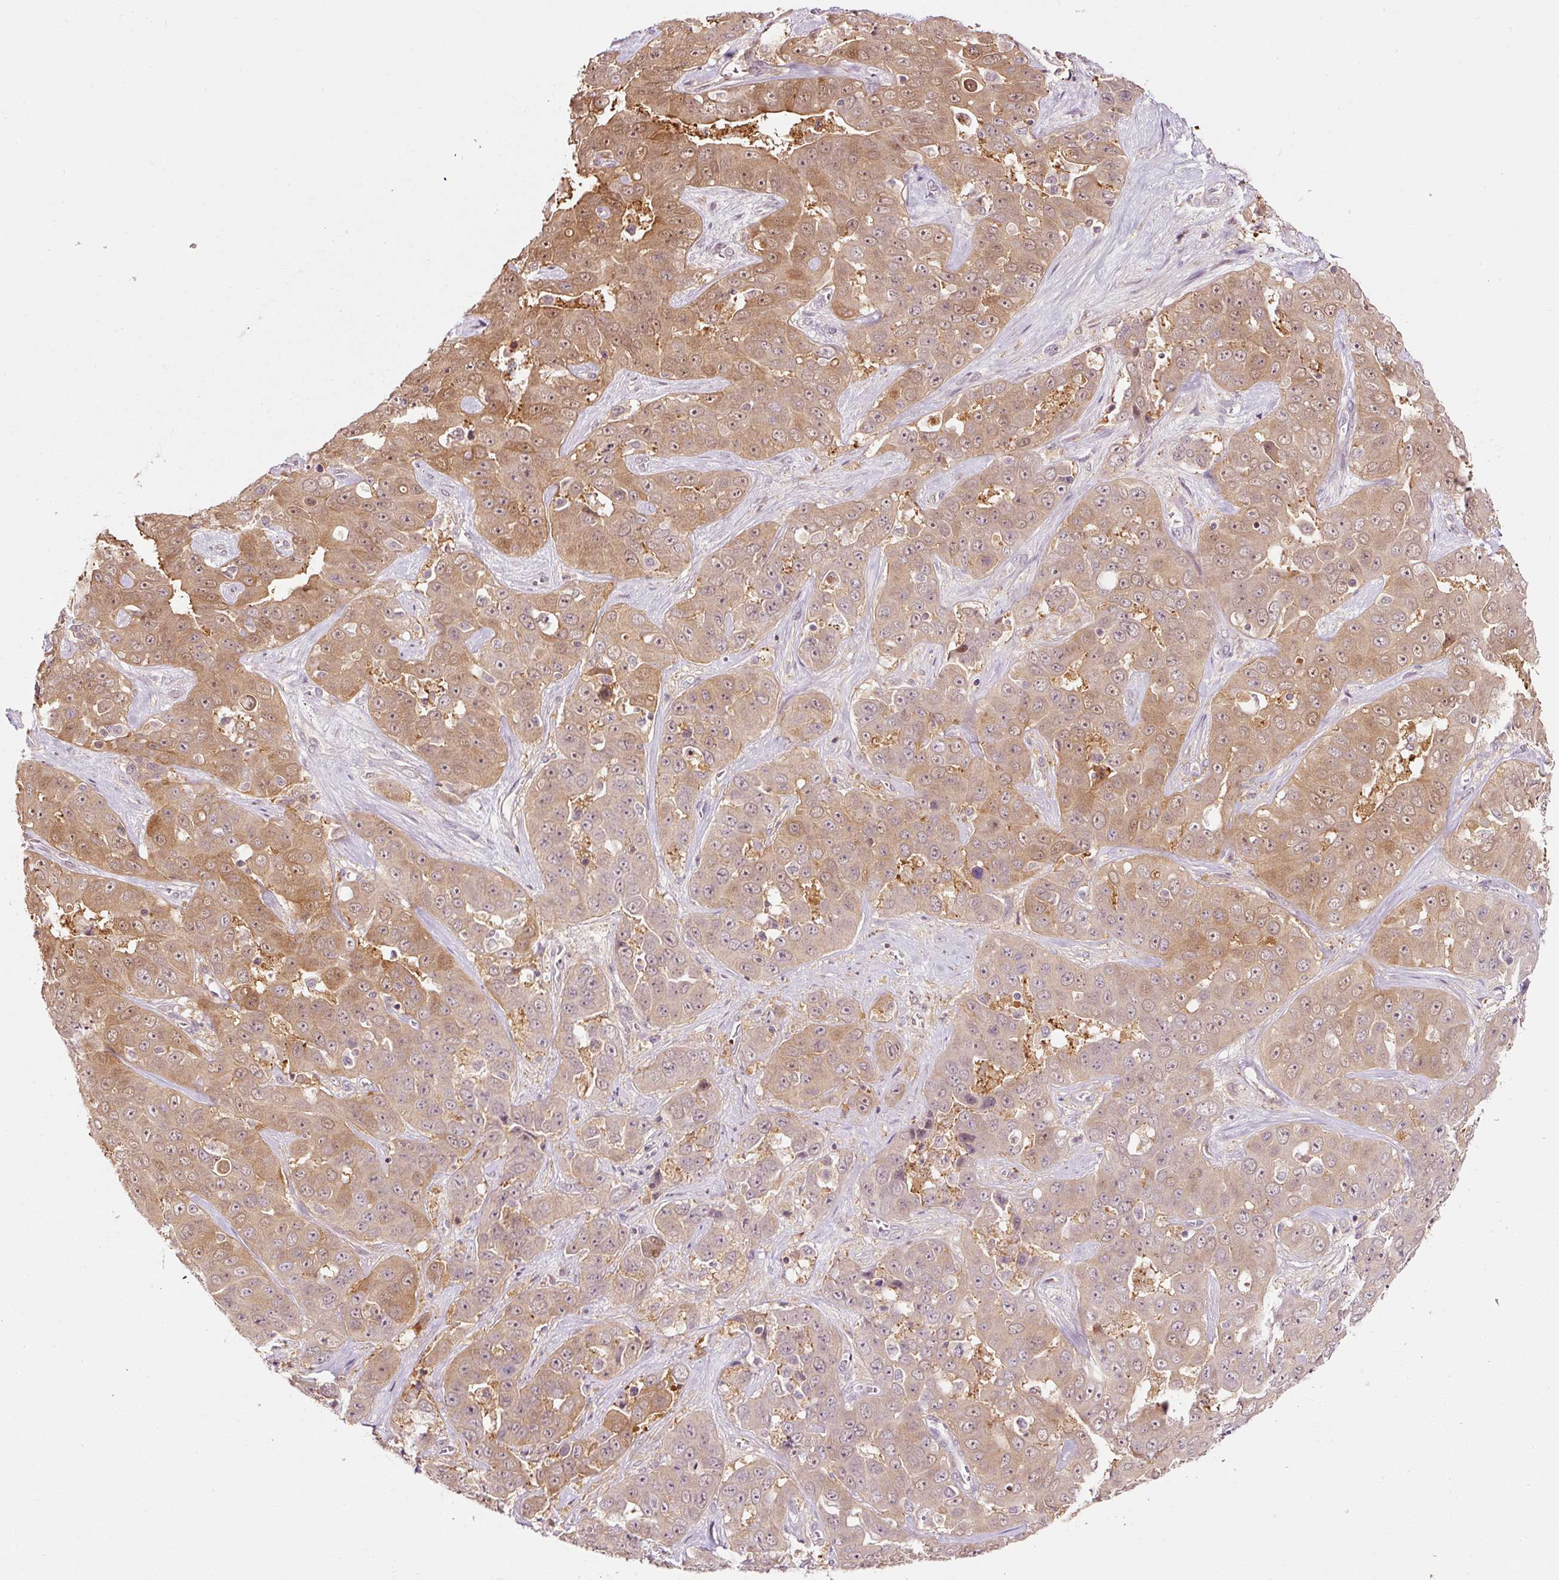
{"staining": {"intensity": "moderate", "quantity": ">75%", "location": "cytoplasmic/membranous,nuclear"}, "tissue": "liver cancer", "cell_type": "Tumor cells", "image_type": "cancer", "snomed": [{"axis": "morphology", "description": "Cholangiocarcinoma"}, {"axis": "topography", "description": "Liver"}], "caption": "Tumor cells display medium levels of moderate cytoplasmic/membranous and nuclear positivity in about >75% of cells in human liver cancer (cholangiocarcinoma).", "gene": "FBXL14", "patient": {"sex": "female", "age": 52}}